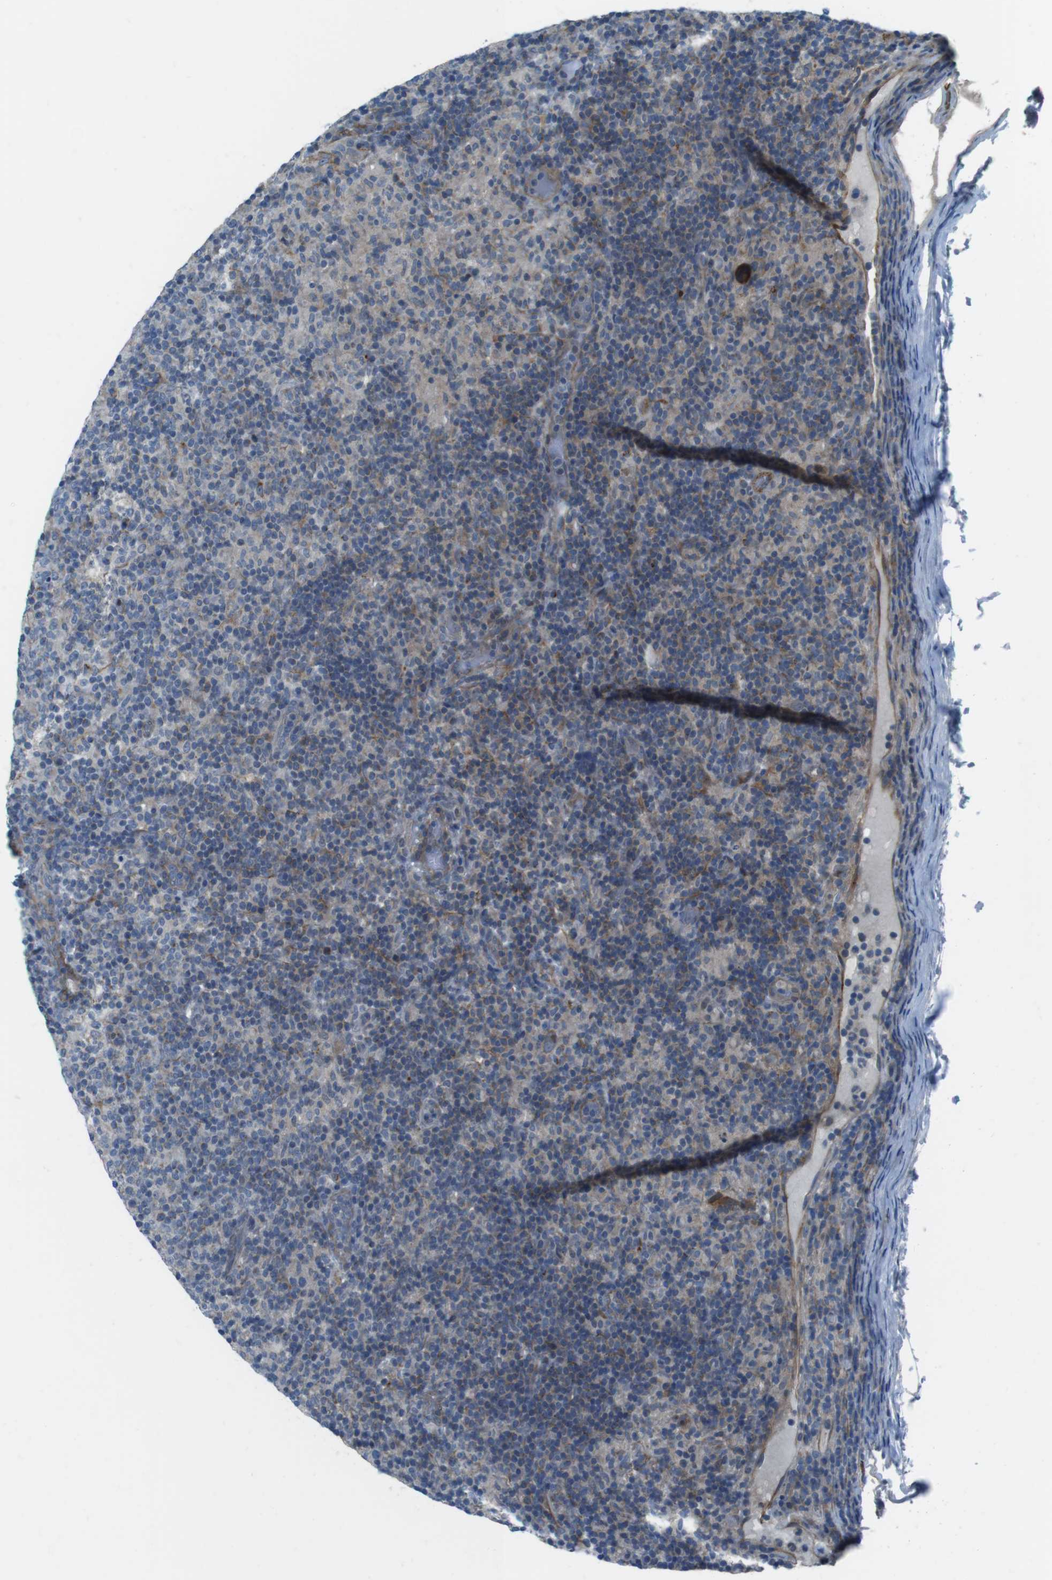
{"staining": {"intensity": "weak", "quantity": "<25%", "location": "cytoplasmic/membranous"}, "tissue": "lymphoma", "cell_type": "Tumor cells", "image_type": "cancer", "snomed": [{"axis": "morphology", "description": "Hodgkin's disease, NOS"}, {"axis": "topography", "description": "Lymph node"}], "caption": "A high-resolution micrograph shows immunohistochemistry (IHC) staining of Hodgkin's disease, which demonstrates no significant expression in tumor cells.", "gene": "FAM174B", "patient": {"sex": "male", "age": 70}}